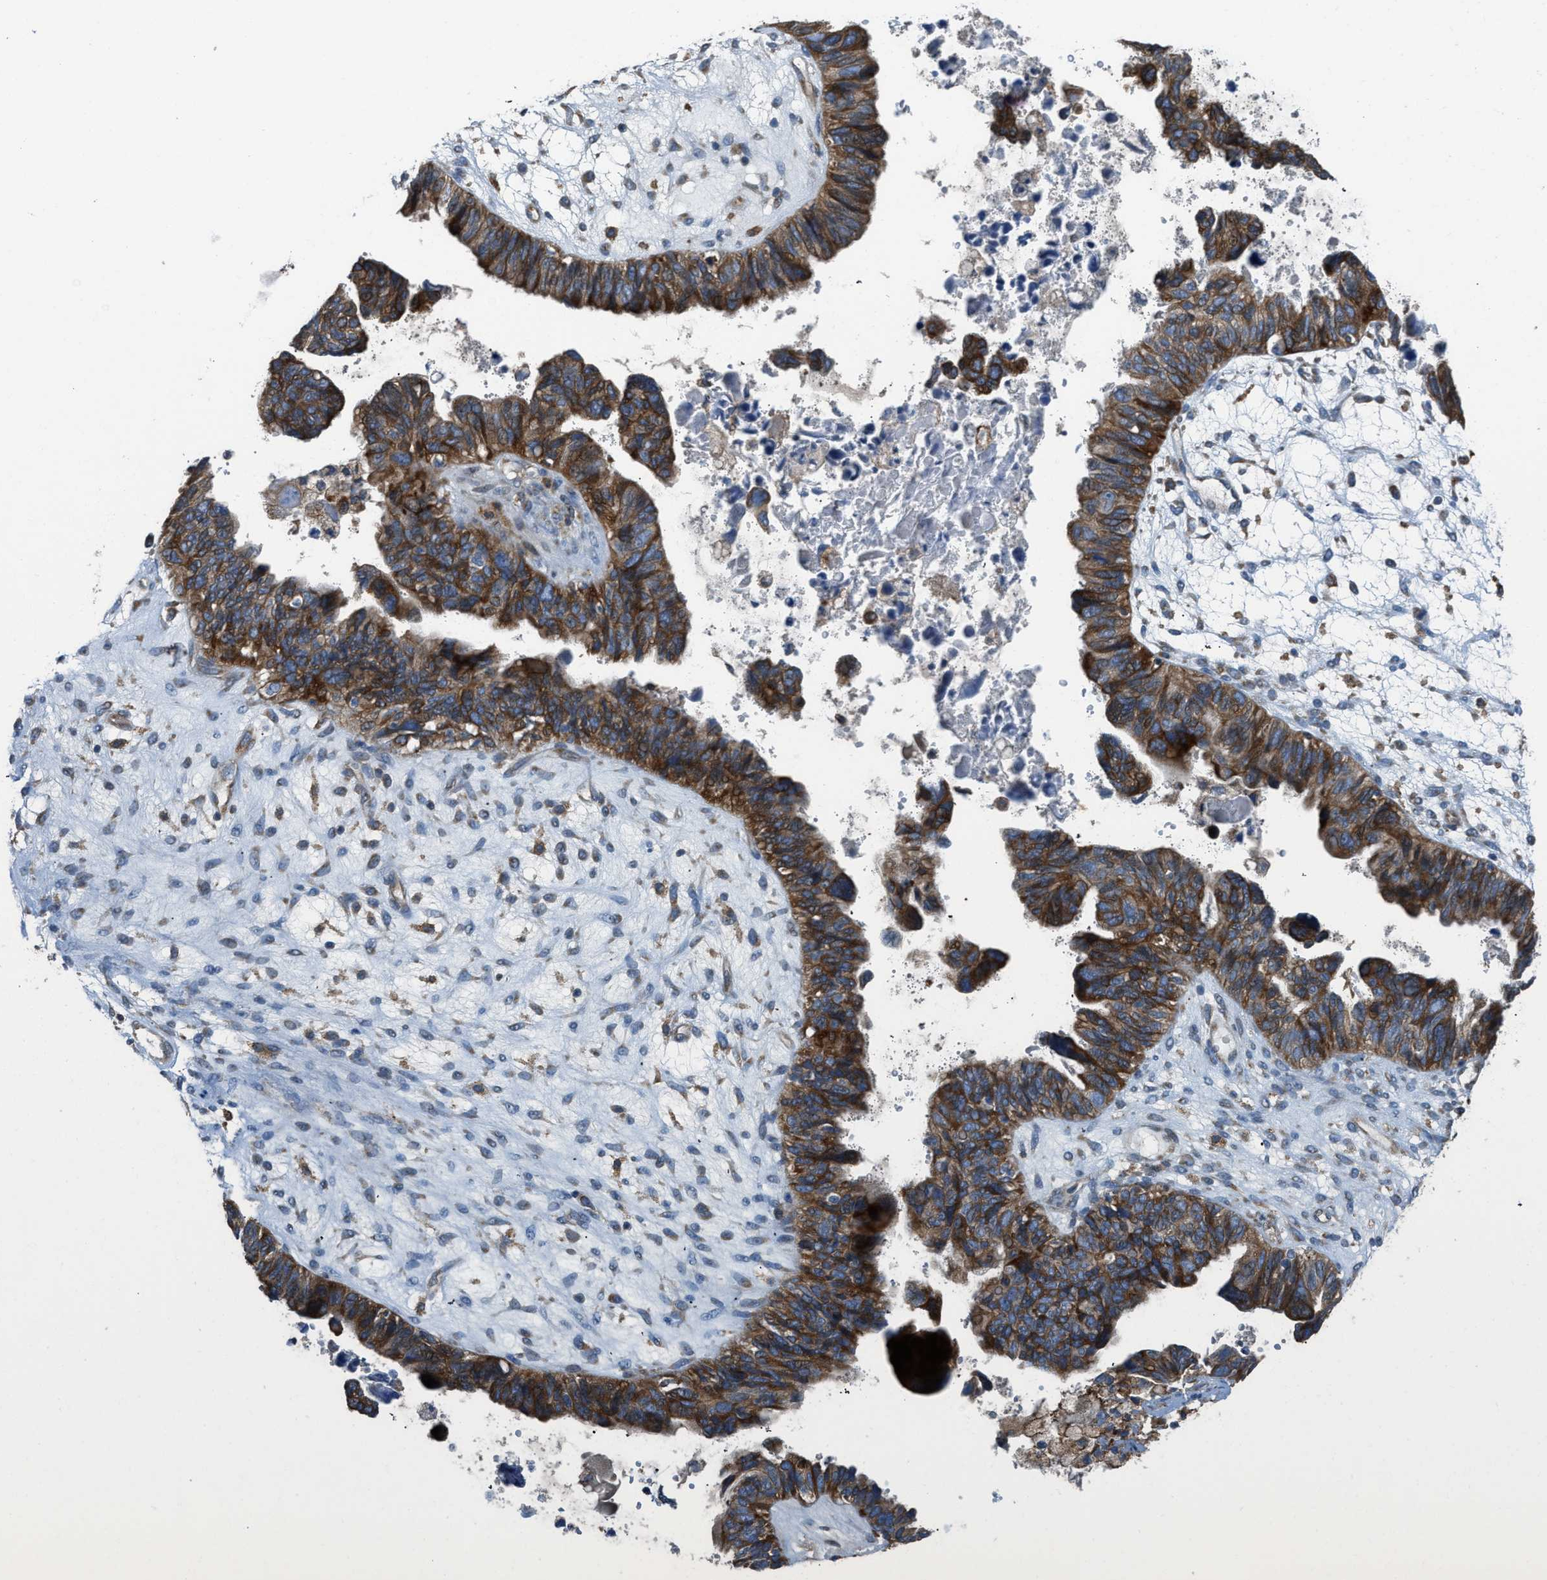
{"staining": {"intensity": "strong", "quantity": ">75%", "location": "cytoplasmic/membranous"}, "tissue": "ovarian cancer", "cell_type": "Tumor cells", "image_type": "cancer", "snomed": [{"axis": "morphology", "description": "Cystadenocarcinoma, serous, NOS"}, {"axis": "topography", "description": "Ovary"}], "caption": "Serous cystadenocarcinoma (ovarian) stained with immunohistochemistry exhibits strong cytoplasmic/membranous staining in about >75% of tumor cells. (DAB (3,3'-diaminobenzidine) = brown stain, brightfield microscopy at high magnification).", "gene": "TMEM68", "patient": {"sex": "female", "age": 79}}